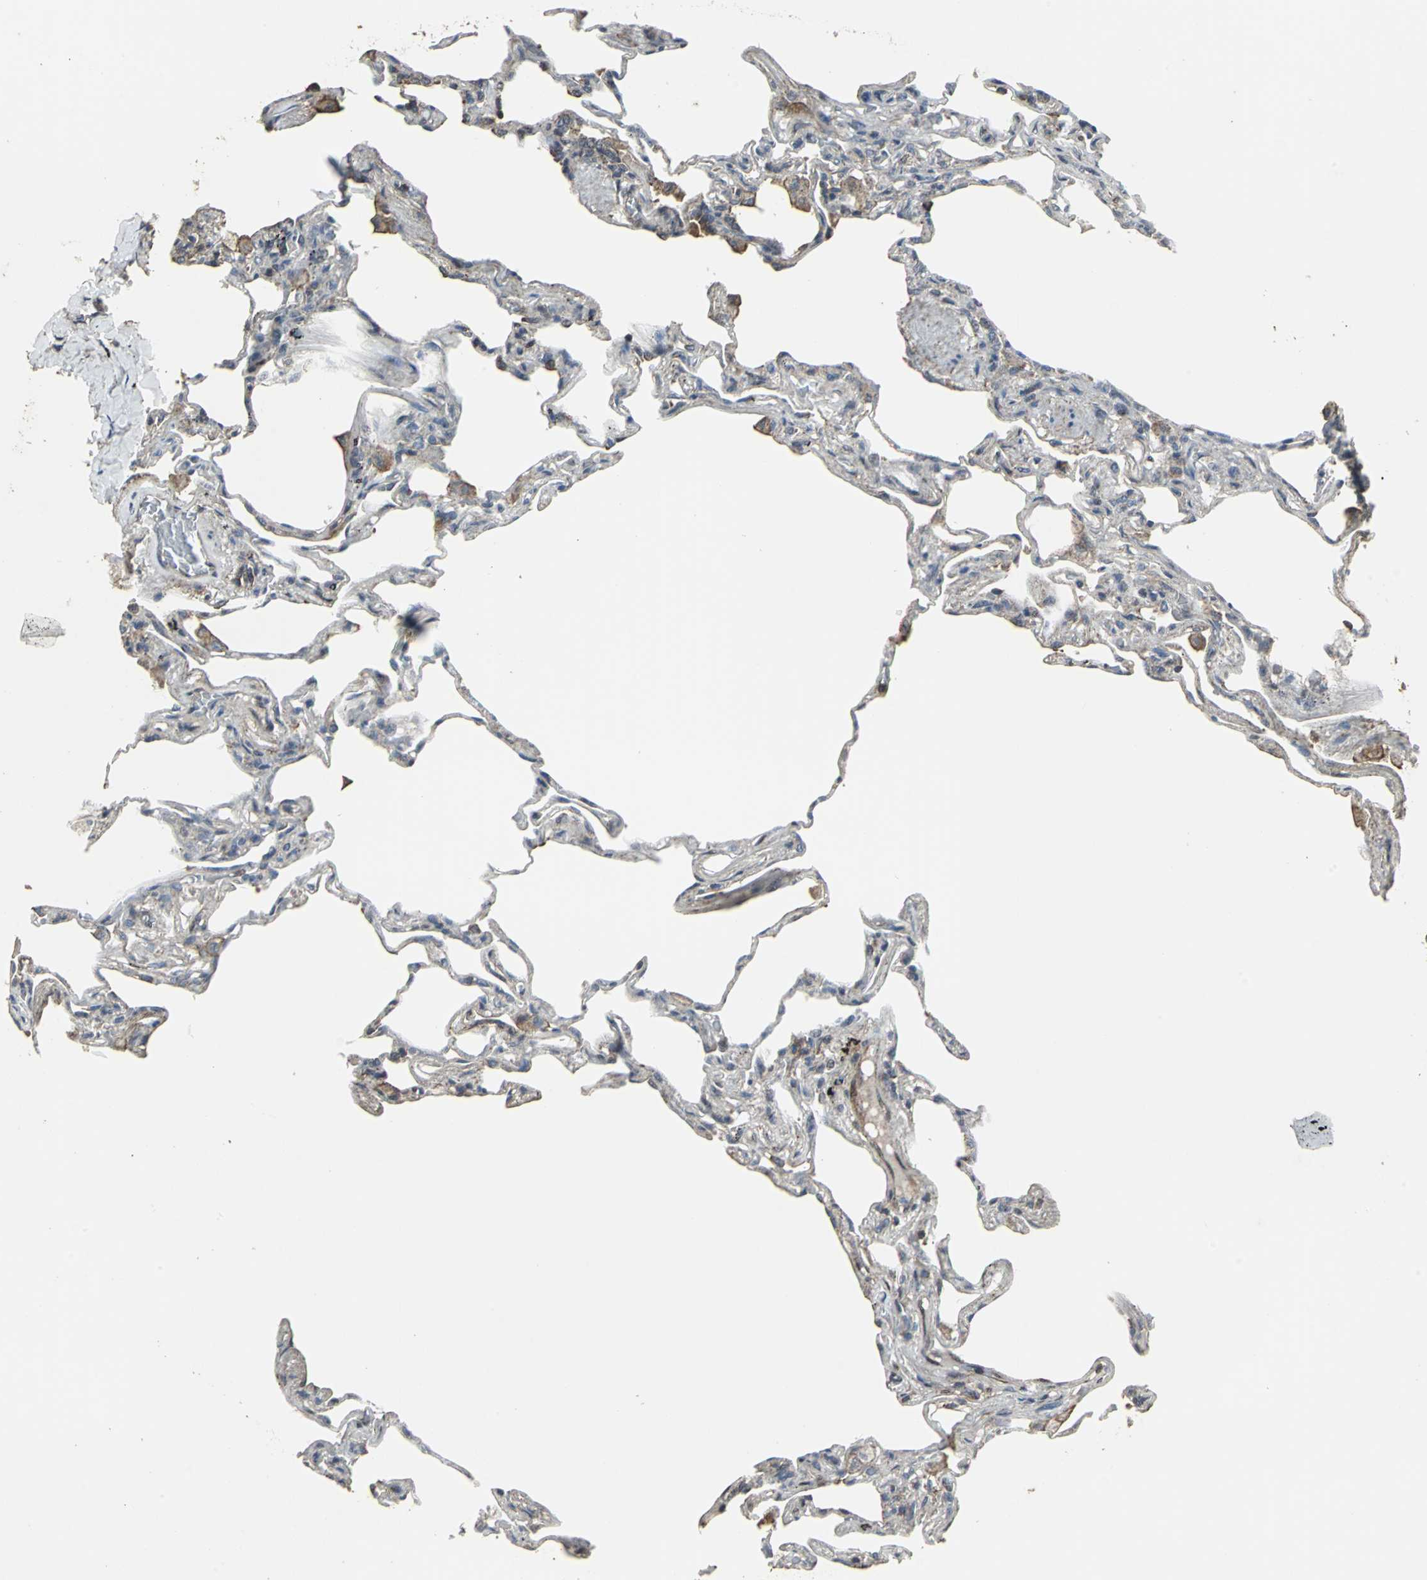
{"staining": {"intensity": "moderate", "quantity": "<25%", "location": "cytoplasmic/membranous"}, "tissue": "lung", "cell_type": "Alveolar cells", "image_type": "normal", "snomed": [{"axis": "morphology", "description": "Normal tissue, NOS"}, {"axis": "morphology", "description": "Inflammation, NOS"}, {"axis": "topography", "description": "Lung"}], "caption": "Immunohistochemical staining of benign lung exhibits low levels of moderate cytoplasmic/membranous staining in approximately <25% of alveolar cells.", "gene": "DNAJB4", "patient": {"sex": "male", "age": 69}}